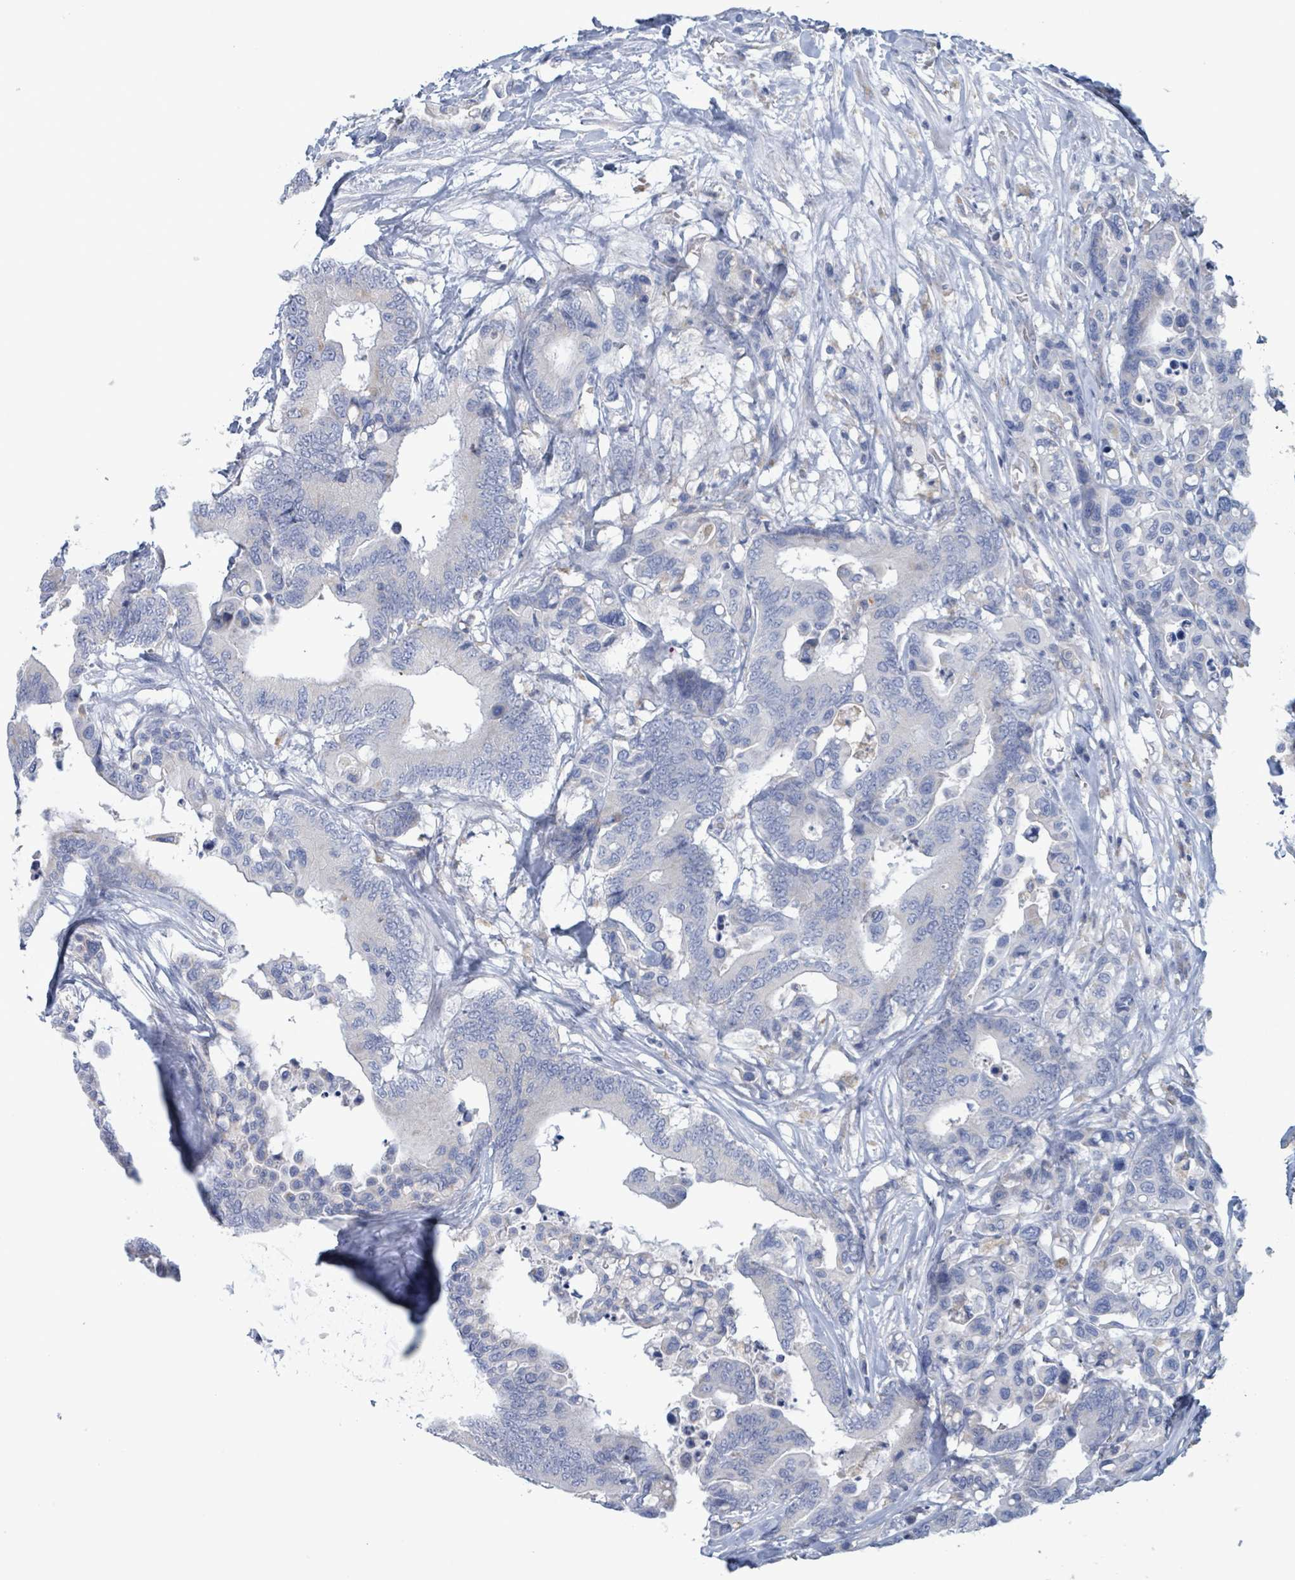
{"staining": {"intensity": "negative", "quantity": "none", "location": "none"}, "tissue": "colorectal cancer", "cell_type": "Tumor cells", "image_type": "cancer", "snomed": [{"axis": "morphology", "description": "Normal tissue, NOS"}, {"axis": "morphology", "description": "Adenocarcinoma, NOS"}, {"axis": "topography", "description": "Colon"}], "caption": "Adenocarcinoma (colorectal) stained for a protein using immunohistochemistry (IHC) demonstrates no staining tumor cells.", "gene": "AKR1C4", "patient": {"sex": "male", "age": 82}}